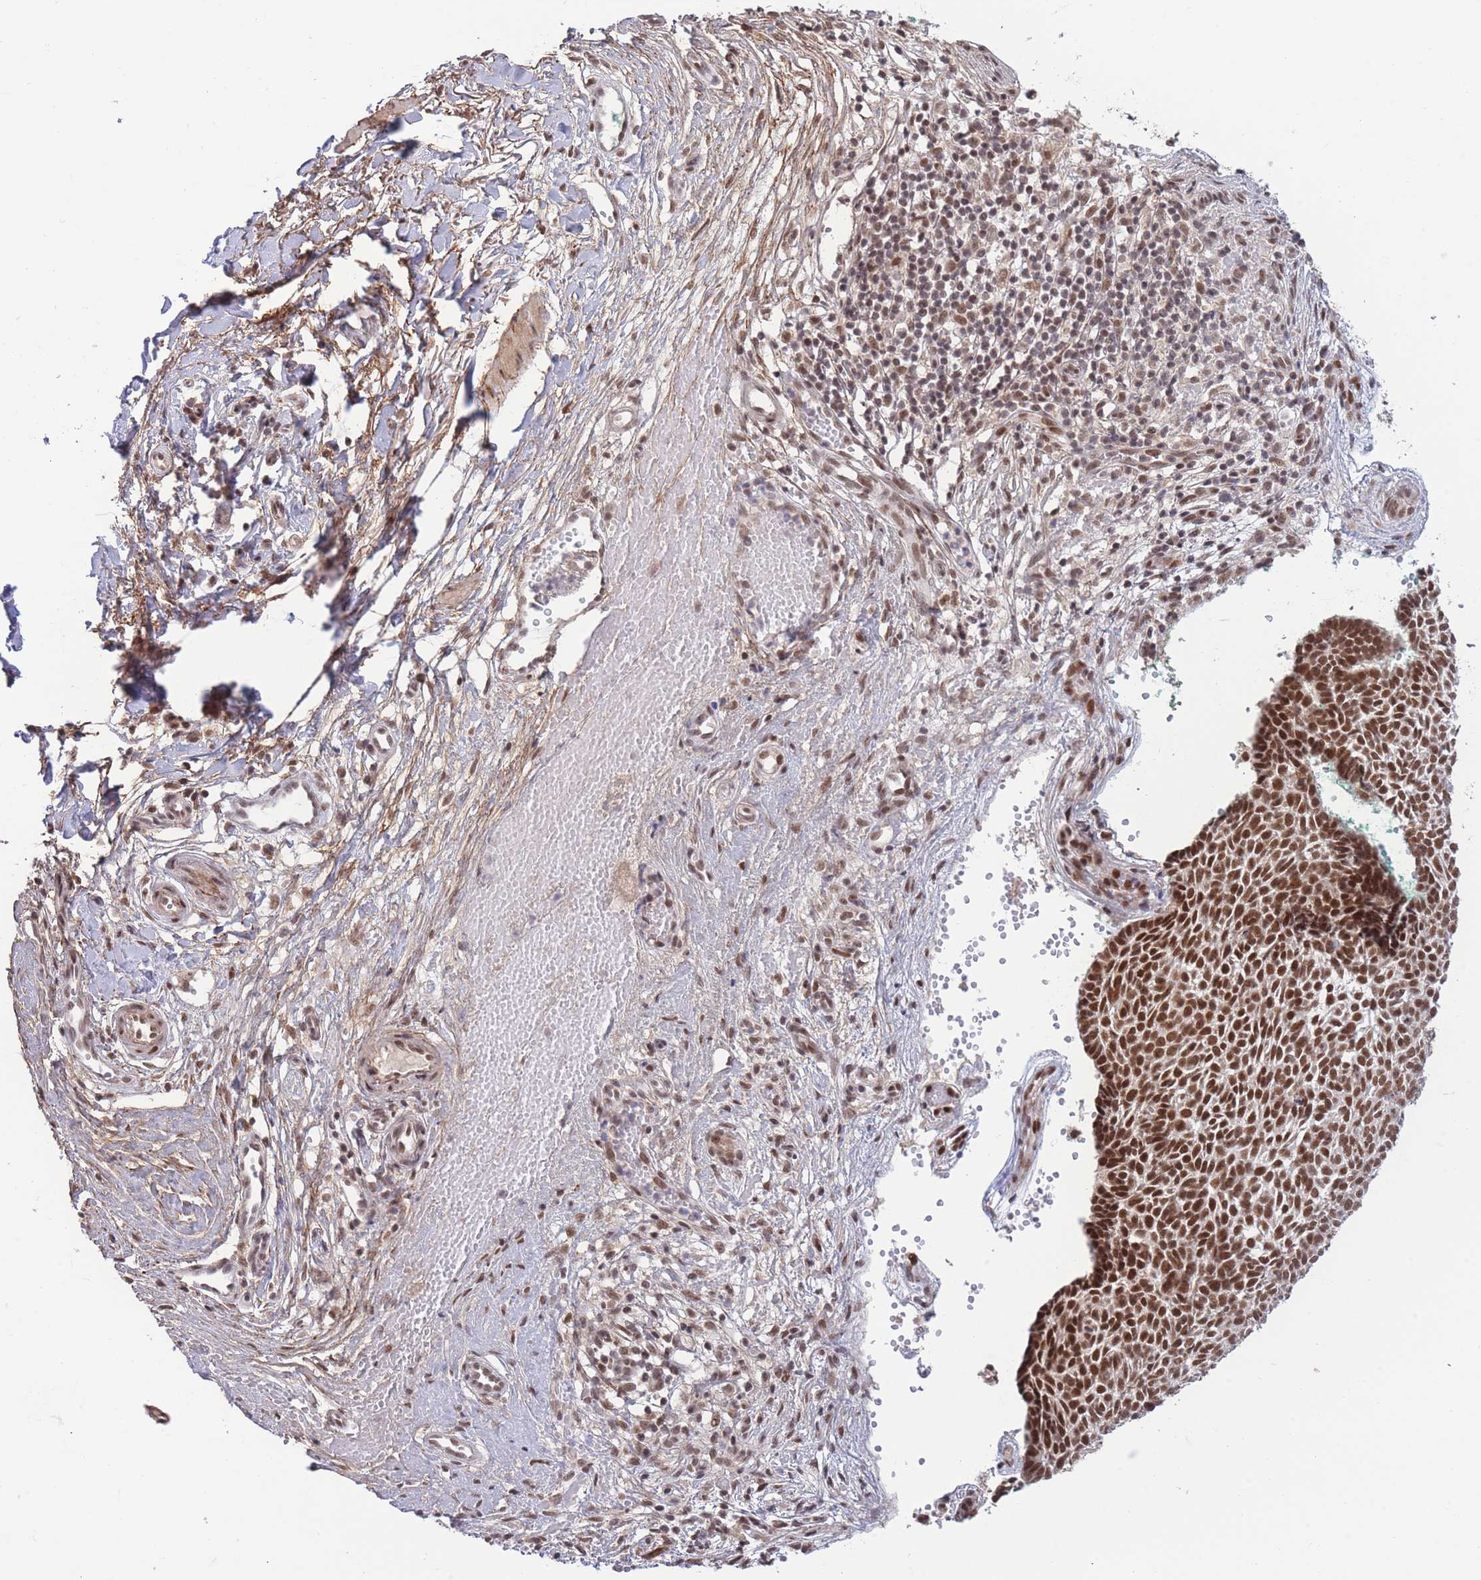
{"staining": {"intensity": "strong", "quantity": ">75%", "location": "nuclear"}, "tissue": "skin cancer", "cell_type": "Tumor cells", "image_type": "cancer", "snomed": [{"axis": "morphology", "description": "Basal cell carcinoma"}, {"axis": "topography", "description": "Skin"}], "caption": "This histopathology image exhibits immunohistochemistry (IHC) staining of skin cancer (basal cell carcinoma), with high strong nuclear positivity in about >75% of tumor cells.", "gene": "CARD8", "patient": {"sex": "male", "age": 61}}